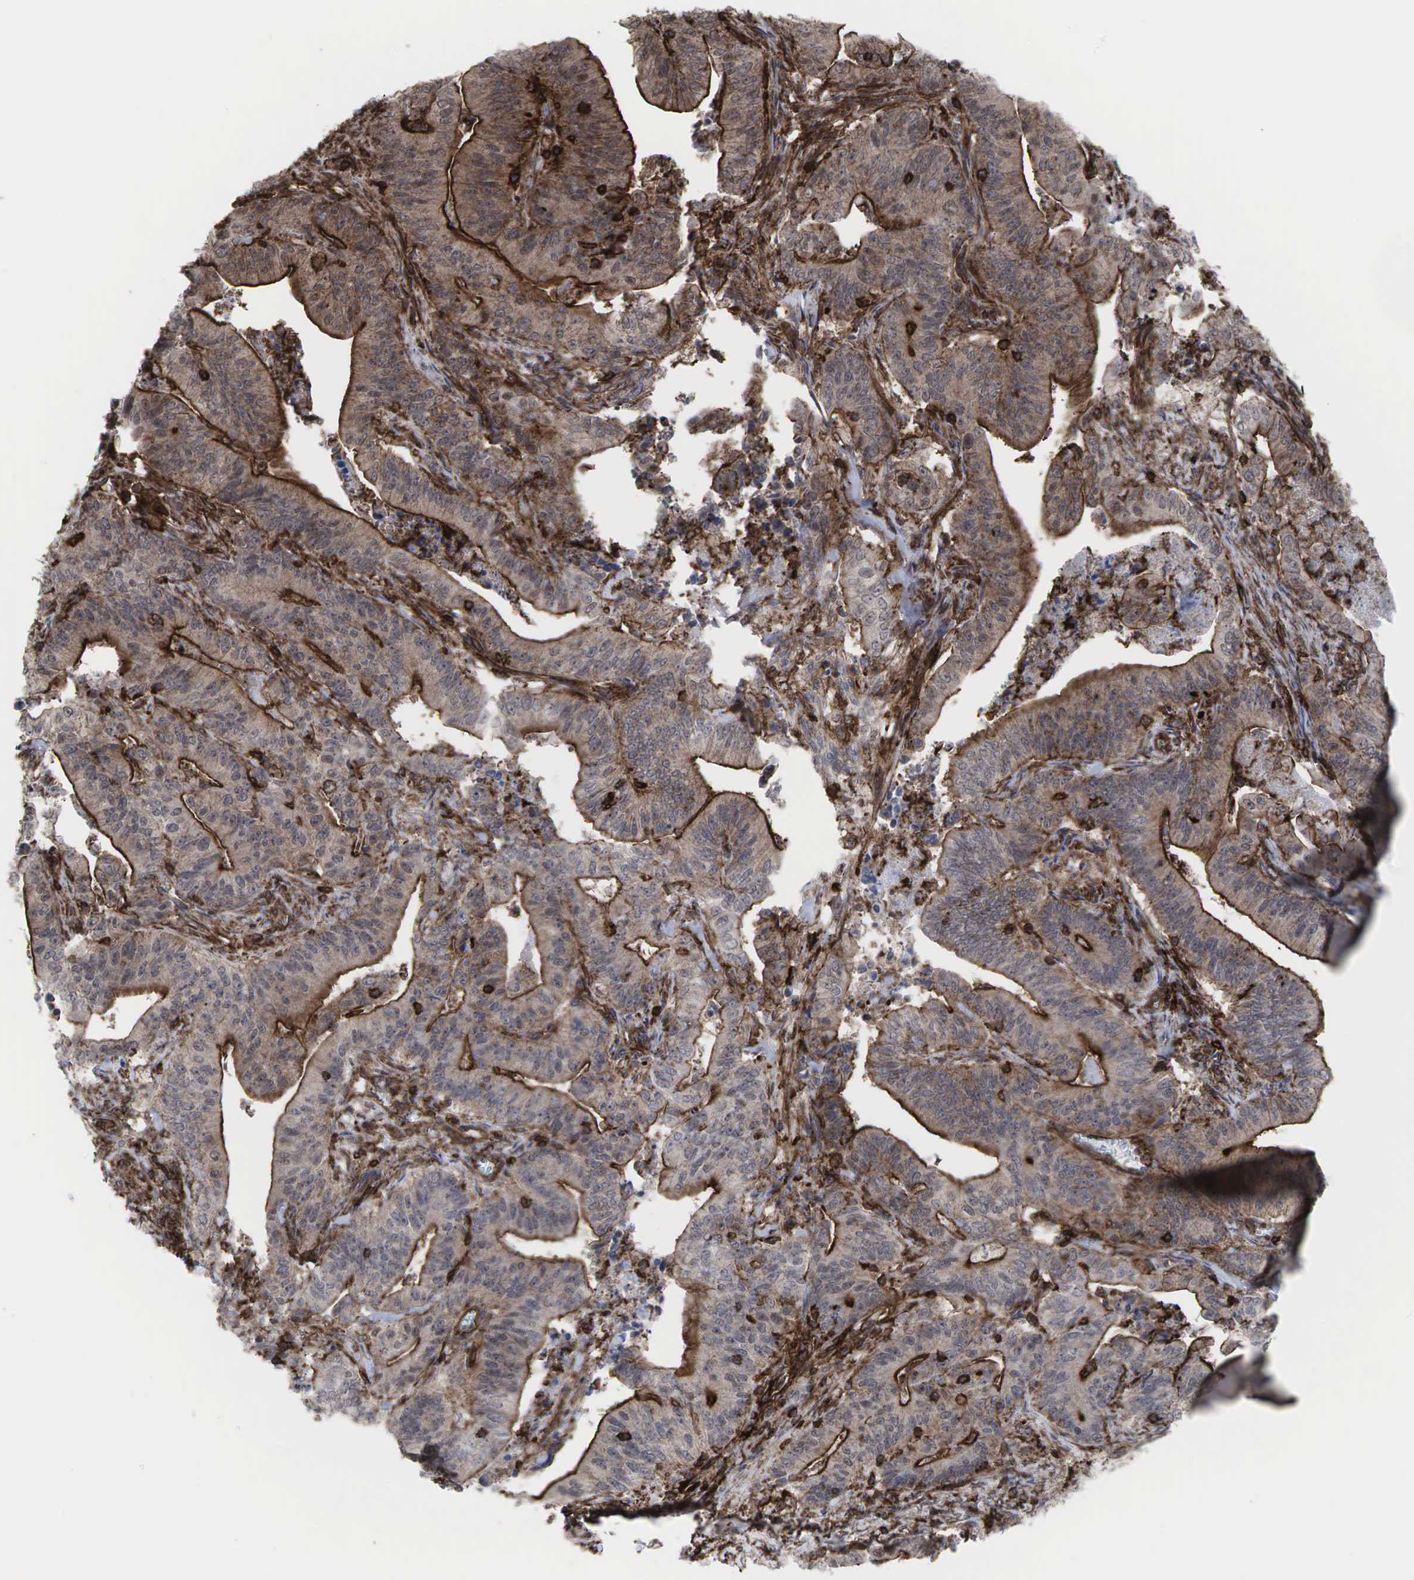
{"staining": {"intensity": "moderate", "quantity": ">75%", "location": "cytoplasmic/membranous"}, "tissue": "stomach cancer", "cell_type": "Tumor cells", "image_type": "cancer", "snomed": [{"axis": "morphology", "description": "Adenocarcinoma, NOS"}, {"axis": "topography", "description": "Stomach, lower"}], "caption": "Adenocarcinoma (stomach) tissue displays moderate cytoplasmic/membranous positivity in about >75% of tumor cells, visualized by immunohistochemistry.", "gene": "GPRASP1", "patient": {"sex": "female", "age": 86}}